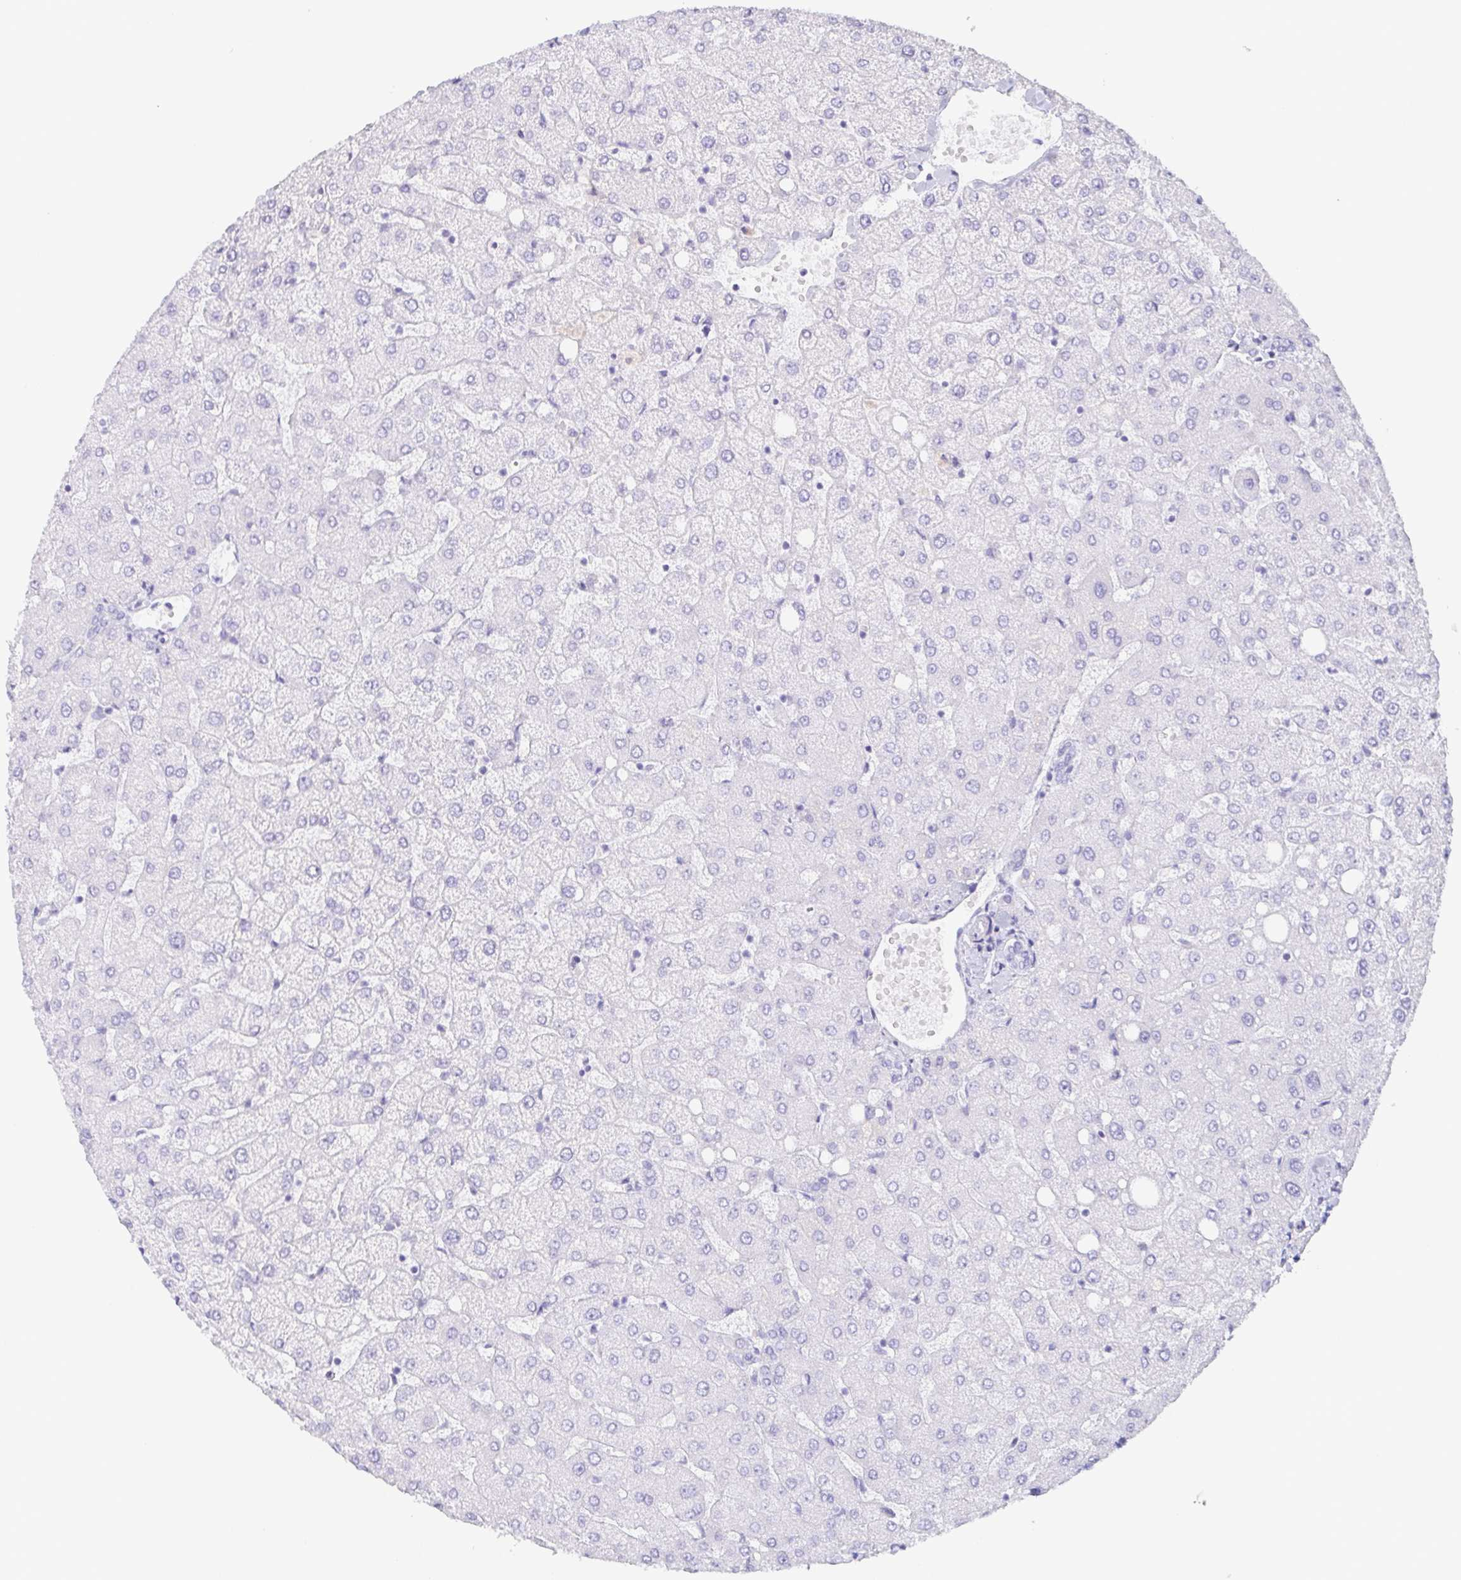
{"staining": {"intensity": "negative", "quantity": "none", "location": "none"}, "tissue": "liver", "cell_type": "Cholangiocytes", "image_type": "normal", "snomed": [{"axis": "morphology", "description": "Normal tissue, NOS"}, {"axis": "topography", "description": "Liver"}], "caption": "DAB (3,3'-diaminobenzidine) immunohistochemical staining of unremarkable liver displays no significant expression in cholangiocytes. The staining was performed using DAB to visualize the protein expression in brown, while the nuclei were stained in blue with hematoxylin (Magnification: 20x).", "gene": "ENSG00000275778", "patient": {"sex": "female", "age": 54}}